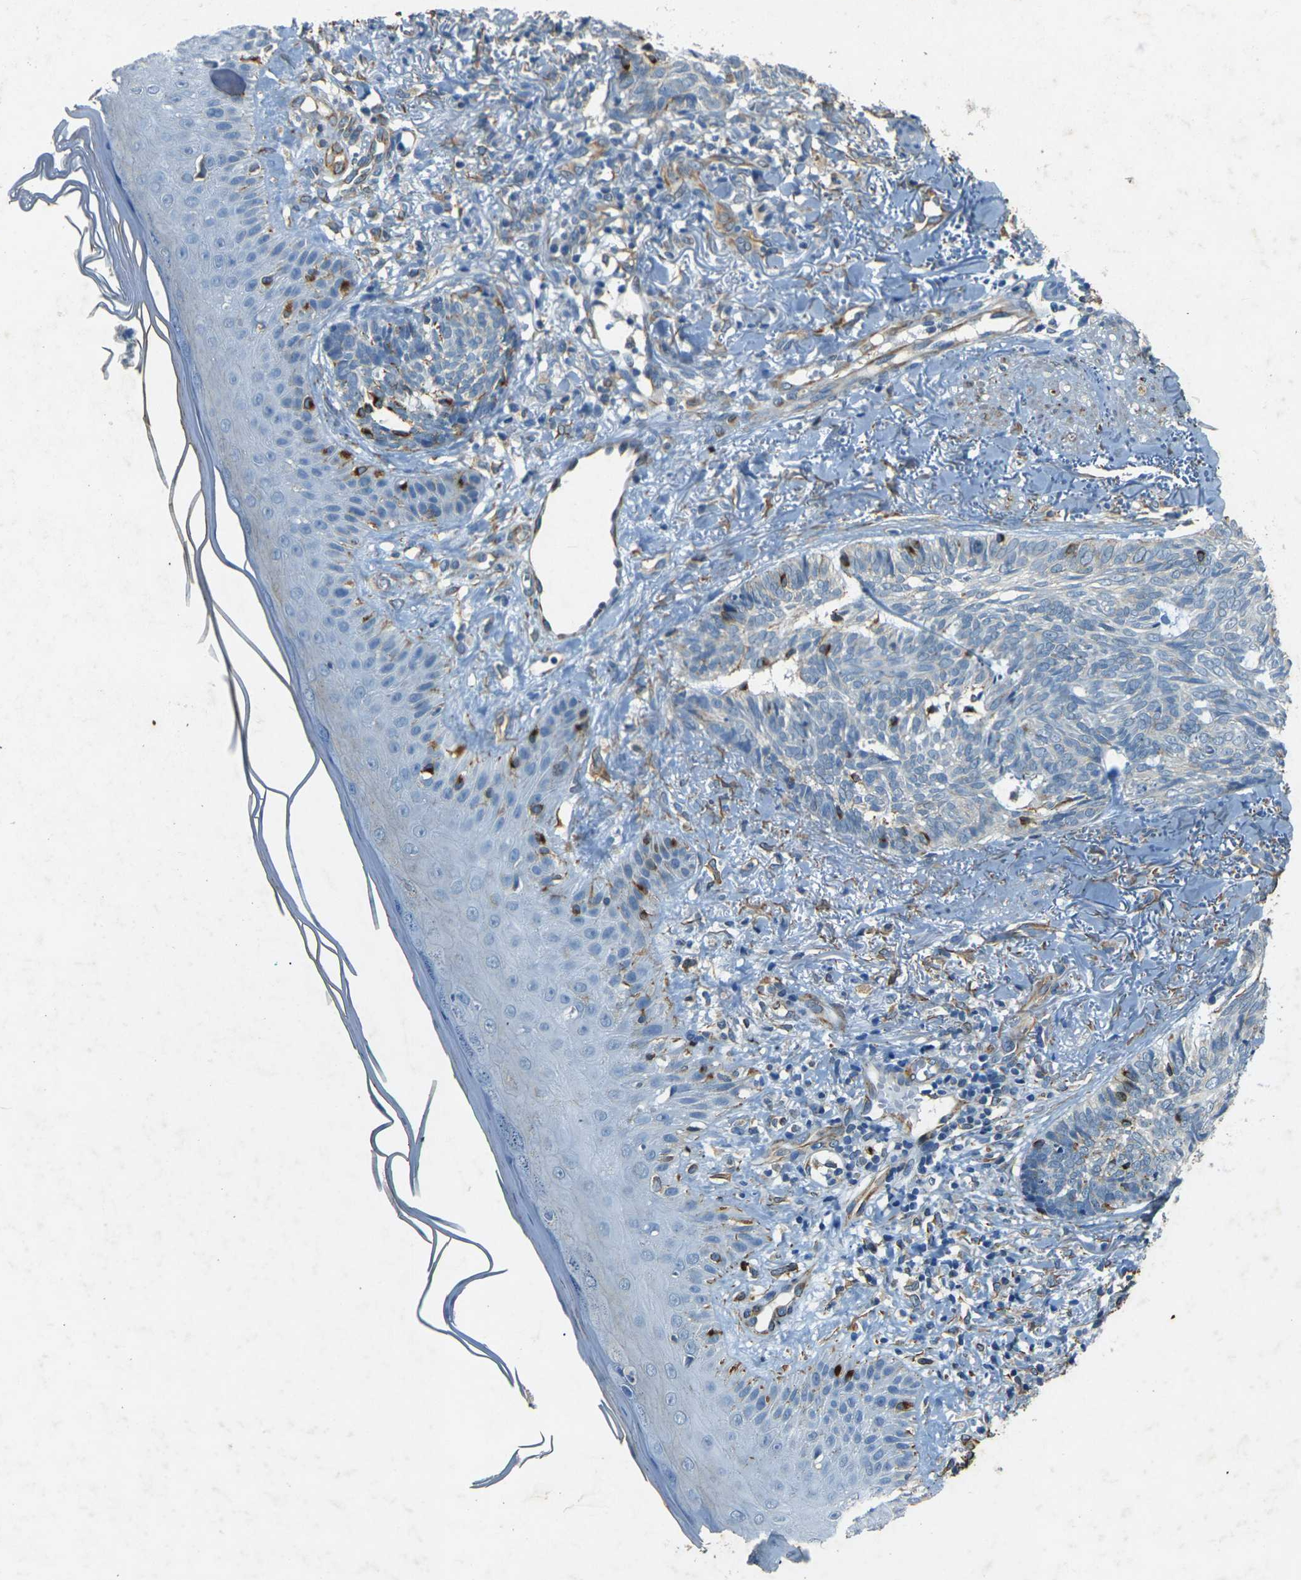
{"staining": {"intensity": "strong", "quantity": "<25%", "location": "cytoplasmic/membranous"}, "tissue": "skin cancer", "cell_type": "Tumor cells", "image_type": "cancer", "snomed": [{"axis": "morphology", "description": "Basal cell carcinoma"}, {"axis": "topography", "description": "Skin"}], "caption": "Immunohistochemistry of human basal cell carcinoma (skin) shows medium levels of strong cytoplasmic/membranous expression in approximately <25% of tumor cells.", "gene": "SORT1", "patient": {"sex": "male", "age": 43}}